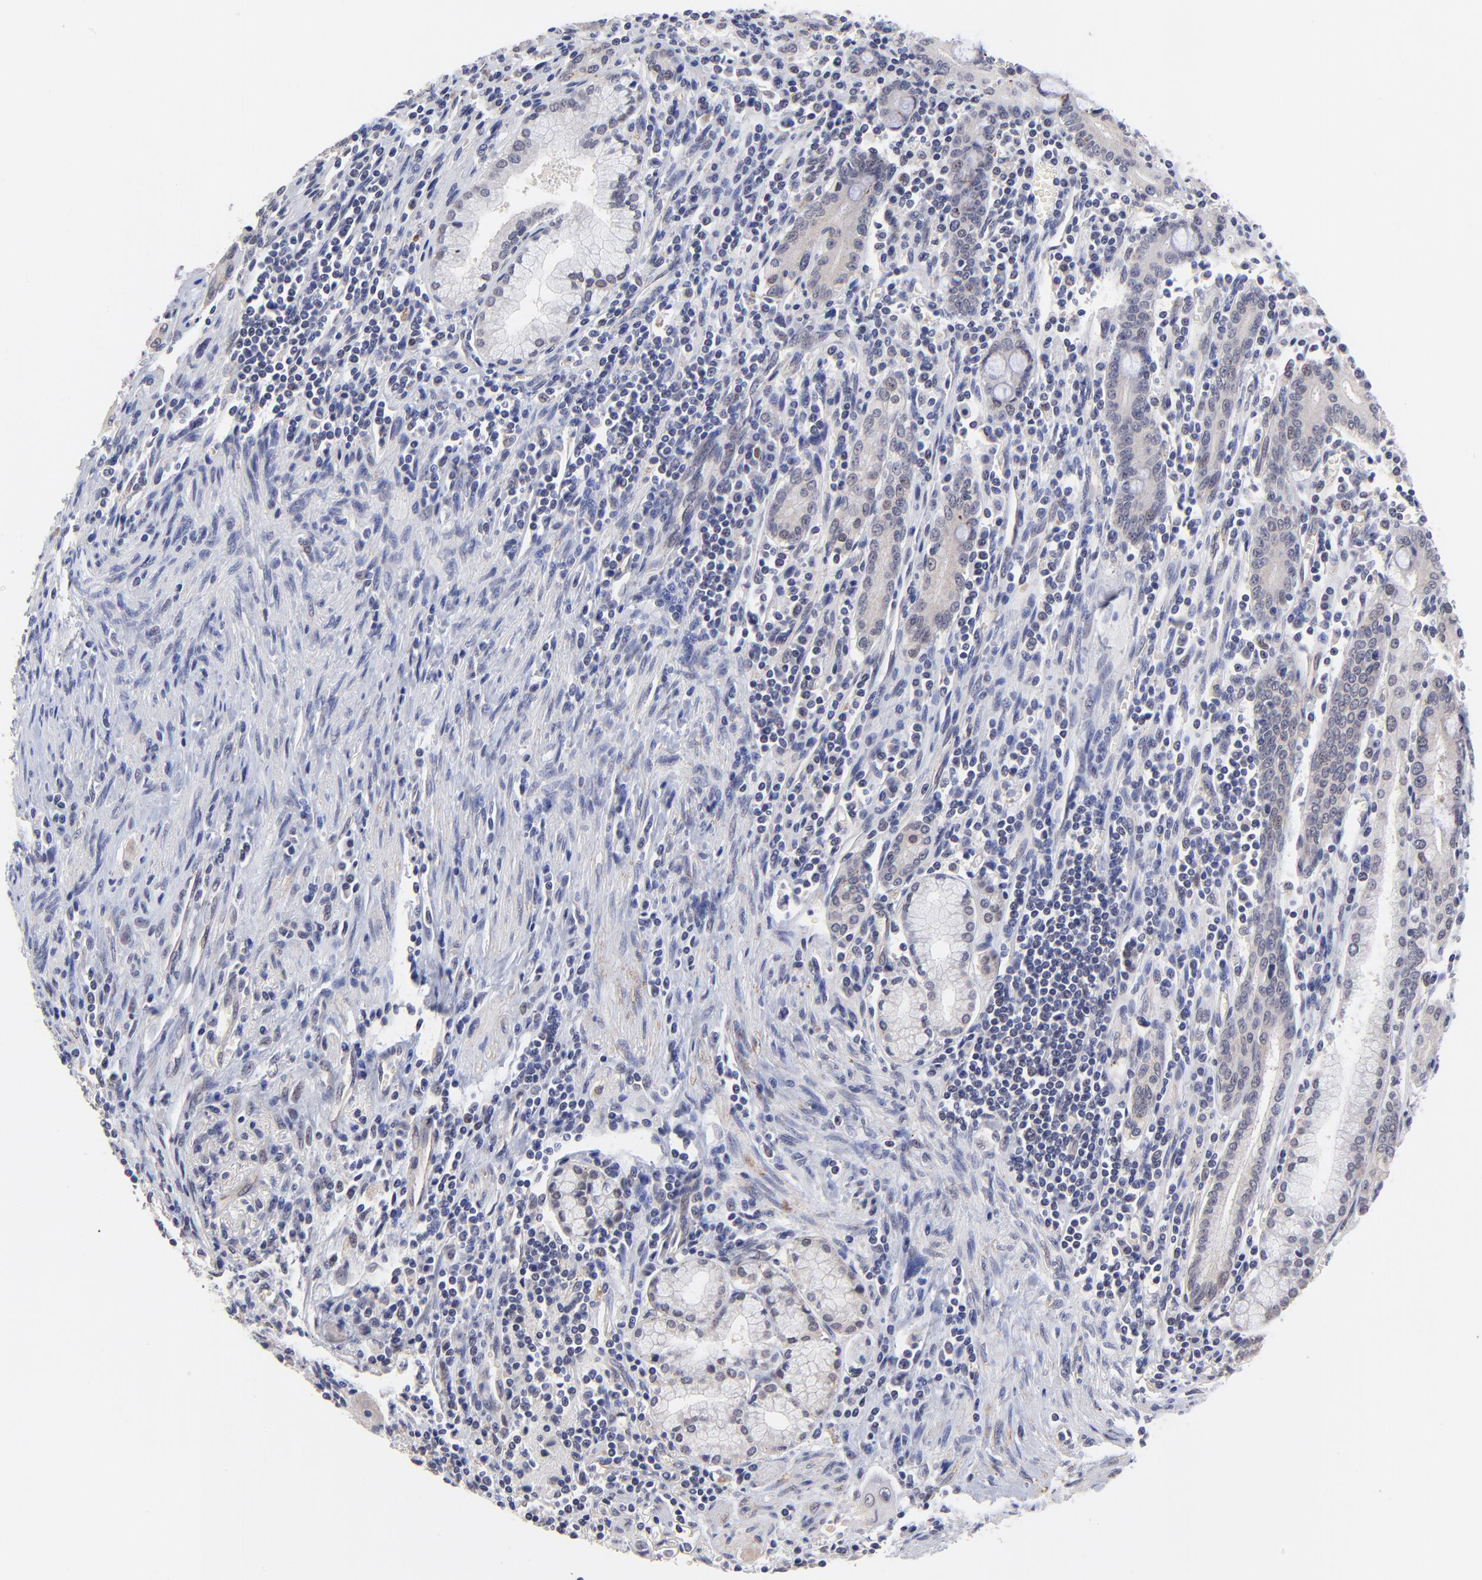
{"staining": {"intensity": "negative", "quantity": "none", "location": "none"}, "tissue": "pancreatic cancer", "cell_type": "Tumor cells", "image_type": "cancer", "snomed": [{"axis": "morphology", "description": "Adenocarcinoma, NOS"}, {"axis": "topography", "description": "Pancreas"}], "caption": "Pancreatic cancer (adenocarcinoma) was stained to show a protein in brown. There is no significant positivity in tumor cells.", "gene": "ZNF747", "patient": {"sex": "male", "age": 77}}